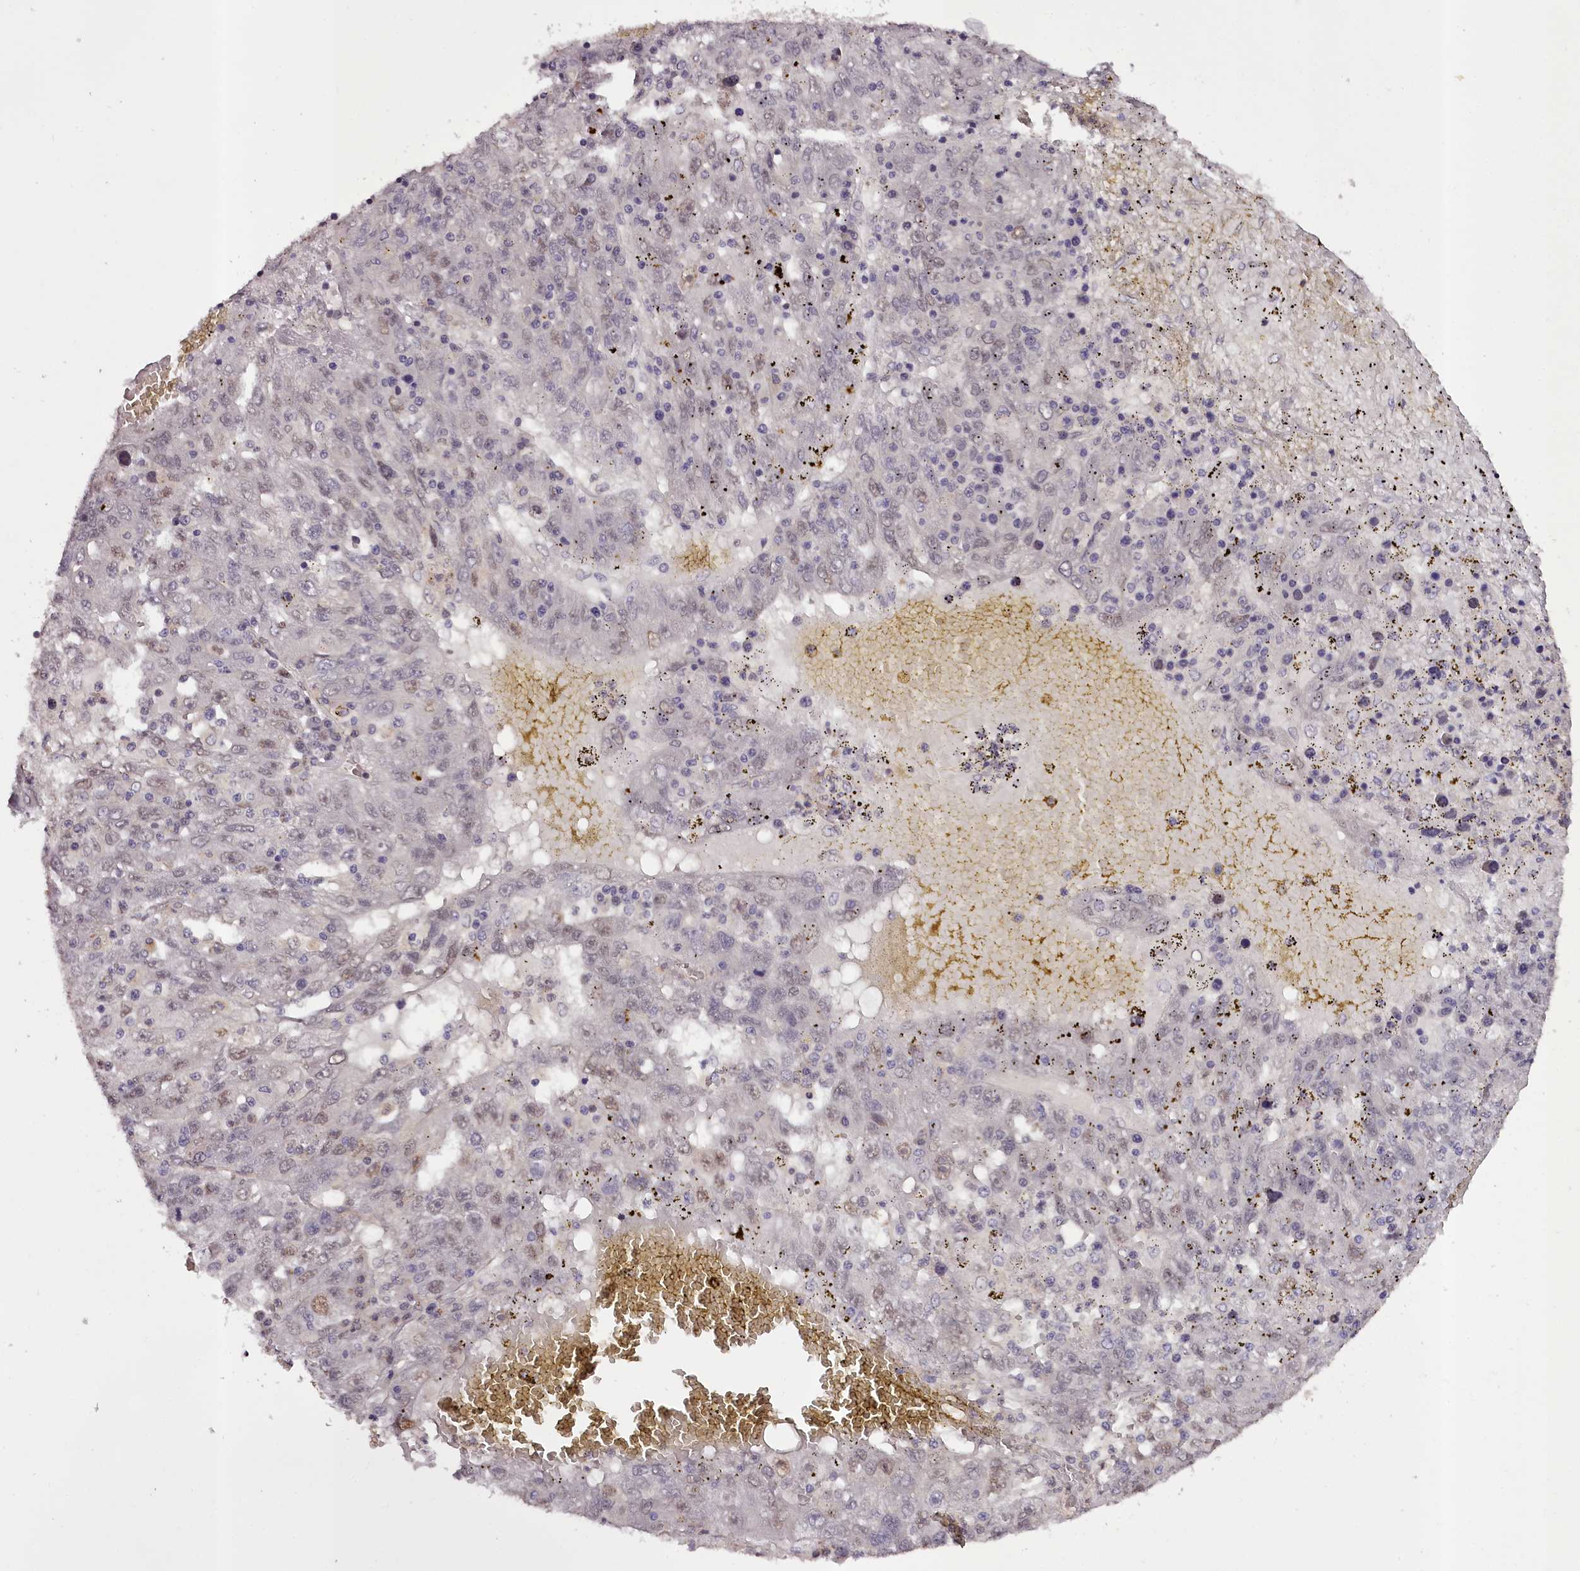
{"staining": {"intensity": "negative", "quantity": "none", "location": "none"}, "tissue": "liver cancer", "cell_type": "Tumor cells", "image_type": "cancer", "snomed": [{"axis": "morphology", "description": "Carcinoma, Hepatocellular, NOS"}, {"axis": "topography", "description": "Liver"}], "caption": "IHC histopathology image of neoplastic tissue: human liver cancer (hepatocellular carcinoma) stained with DAB displays no significant protein expression in tumor cells.", "gene": "MAML3", "patient": {"sex": "male", "age": 49}}